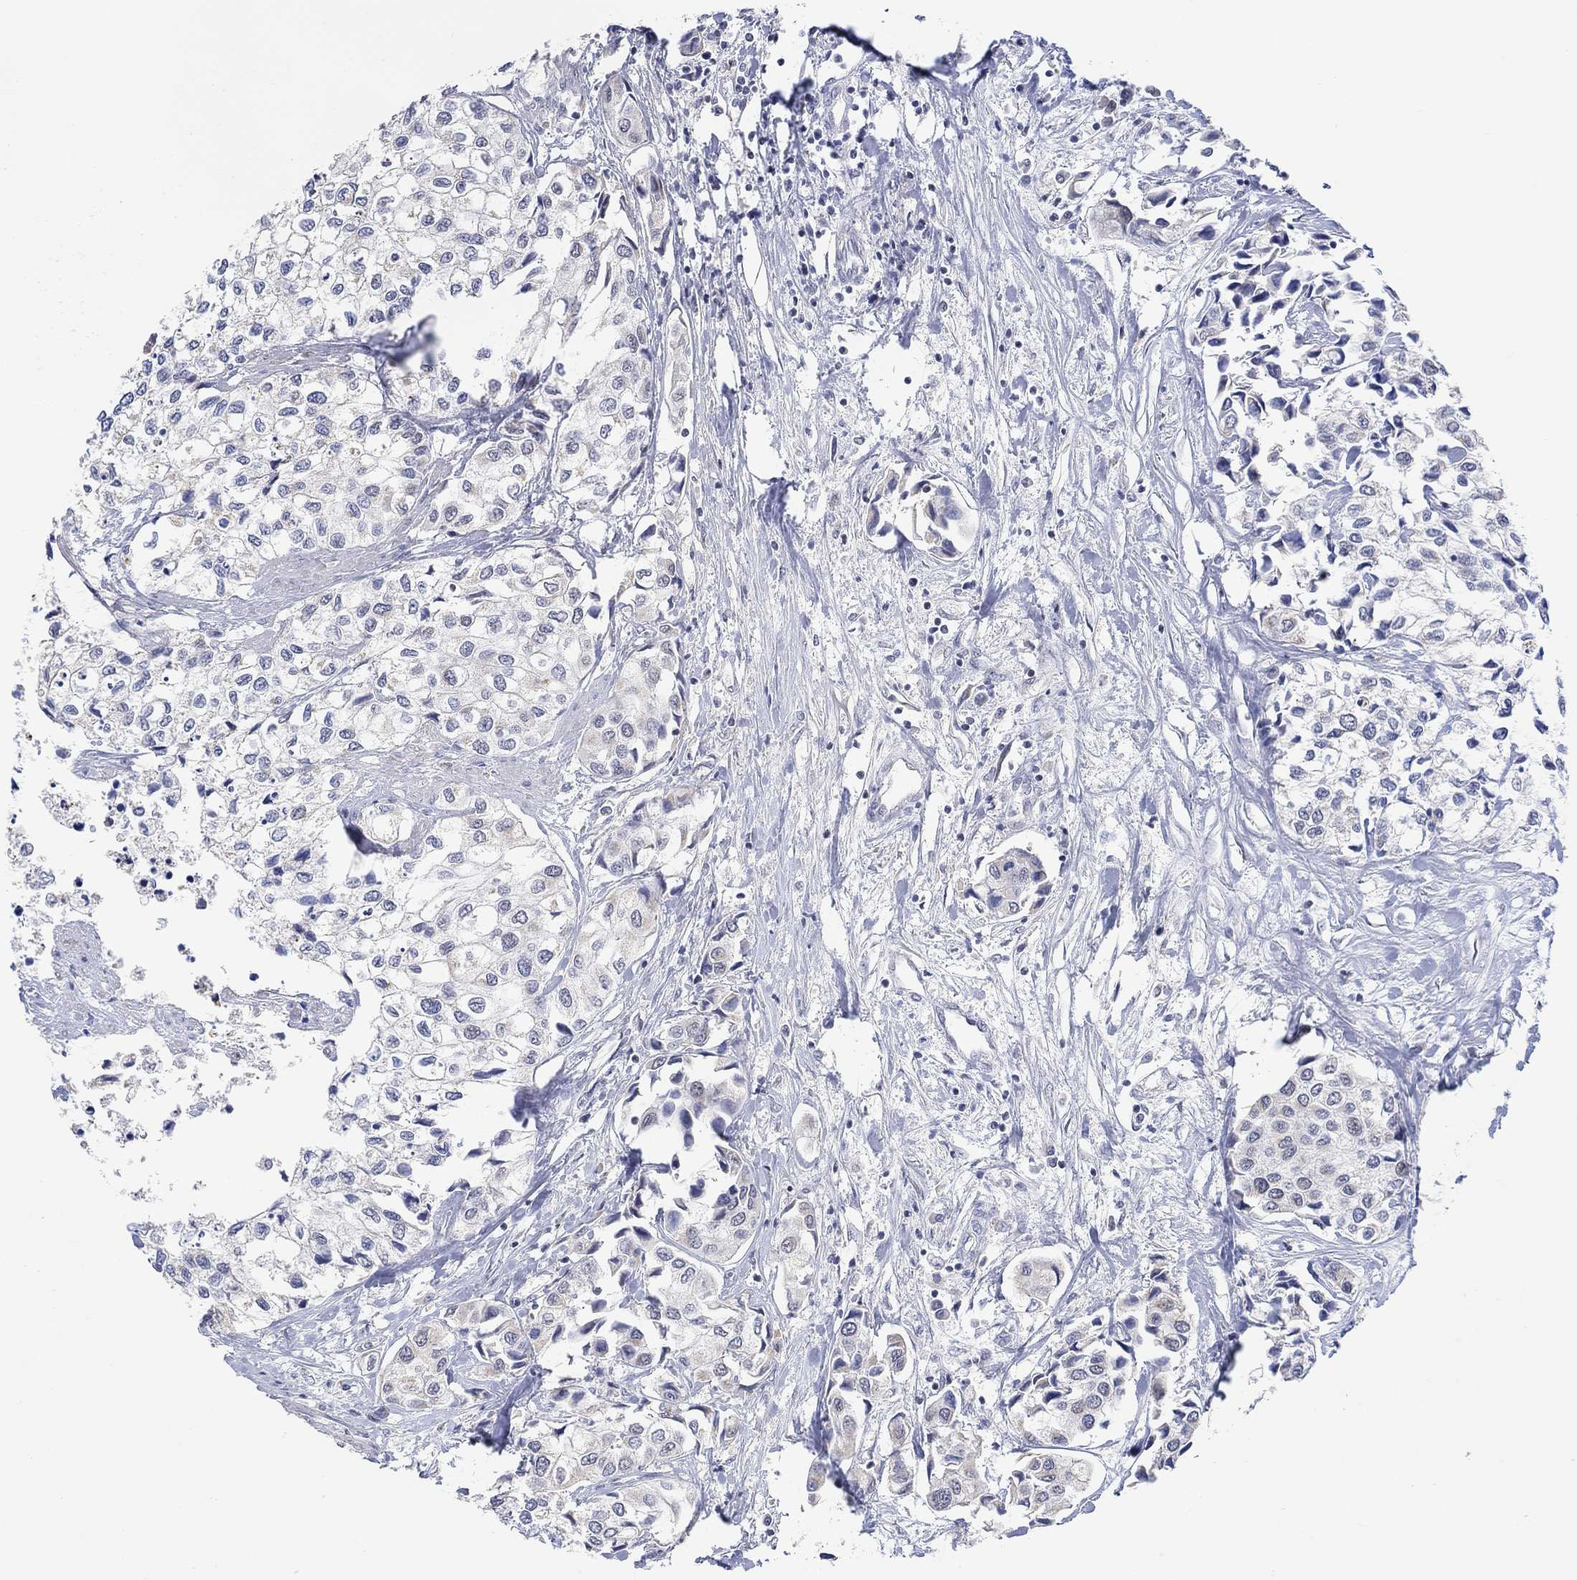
{"staining": {"intensity": "negative", "quantity": "none", "location": "none"}, "tissue": "urothelial cancer", "cell_type": "Tumor cells", "image_type": "cancer", "snomed": [{"axis": "morphology", "description": "Urothelial carcinoma, High grade"}, {"axis": "topography", "description": "Urinary bladder"}], "caption": "Immunohistochemistry (IHC) of human urothelial cancer demonstrates no staining in tumor cells. (Stains: DAB (3,3'-diaminobenzidine) IHC with hematoxylin counter stain, Microscopy: brightfield microscopy at high magnification).", "gene": "SLC48A1", "patient": {"sex": "male", "age": 73}}